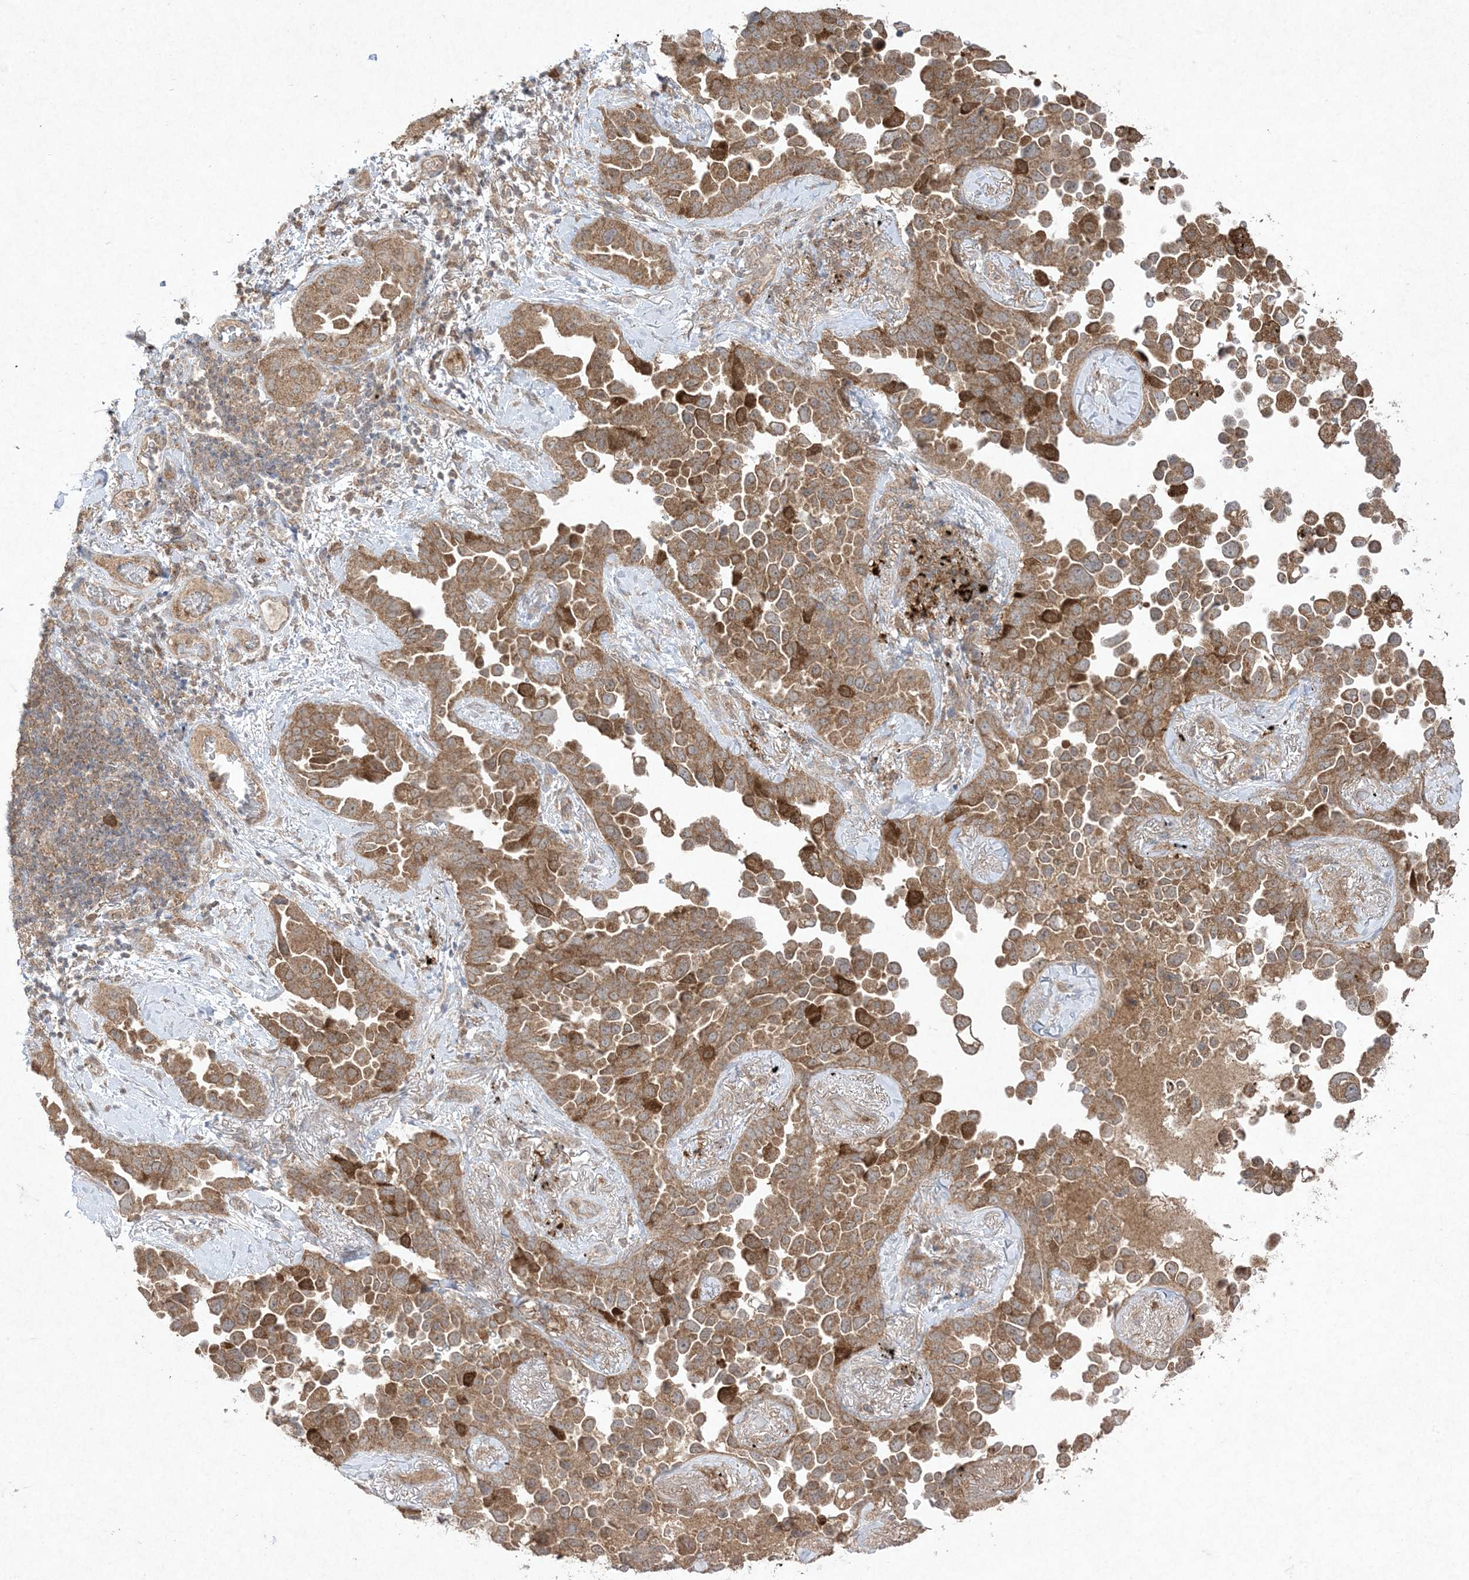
{"staining": {"intensity": "moderate", "quantity": ">75%", "location": "cytoplasmic/membranous"}, "tissue": "lung cancer", "cell_type": "Tumor cells", "image_type": "cancer", "snomed": [{"axis": "morphology", "description": "Adenocarcinoma, NOS"}, {"axis": "topography", "description": "Lung"}], "caption": "Moderate cytoplasmic/membranous staining is seen in about >75% of tumor cells in adenocarcinoma (lung).", "gene": "UBE2C", "patient": {"sex": "female", "age": 67}}